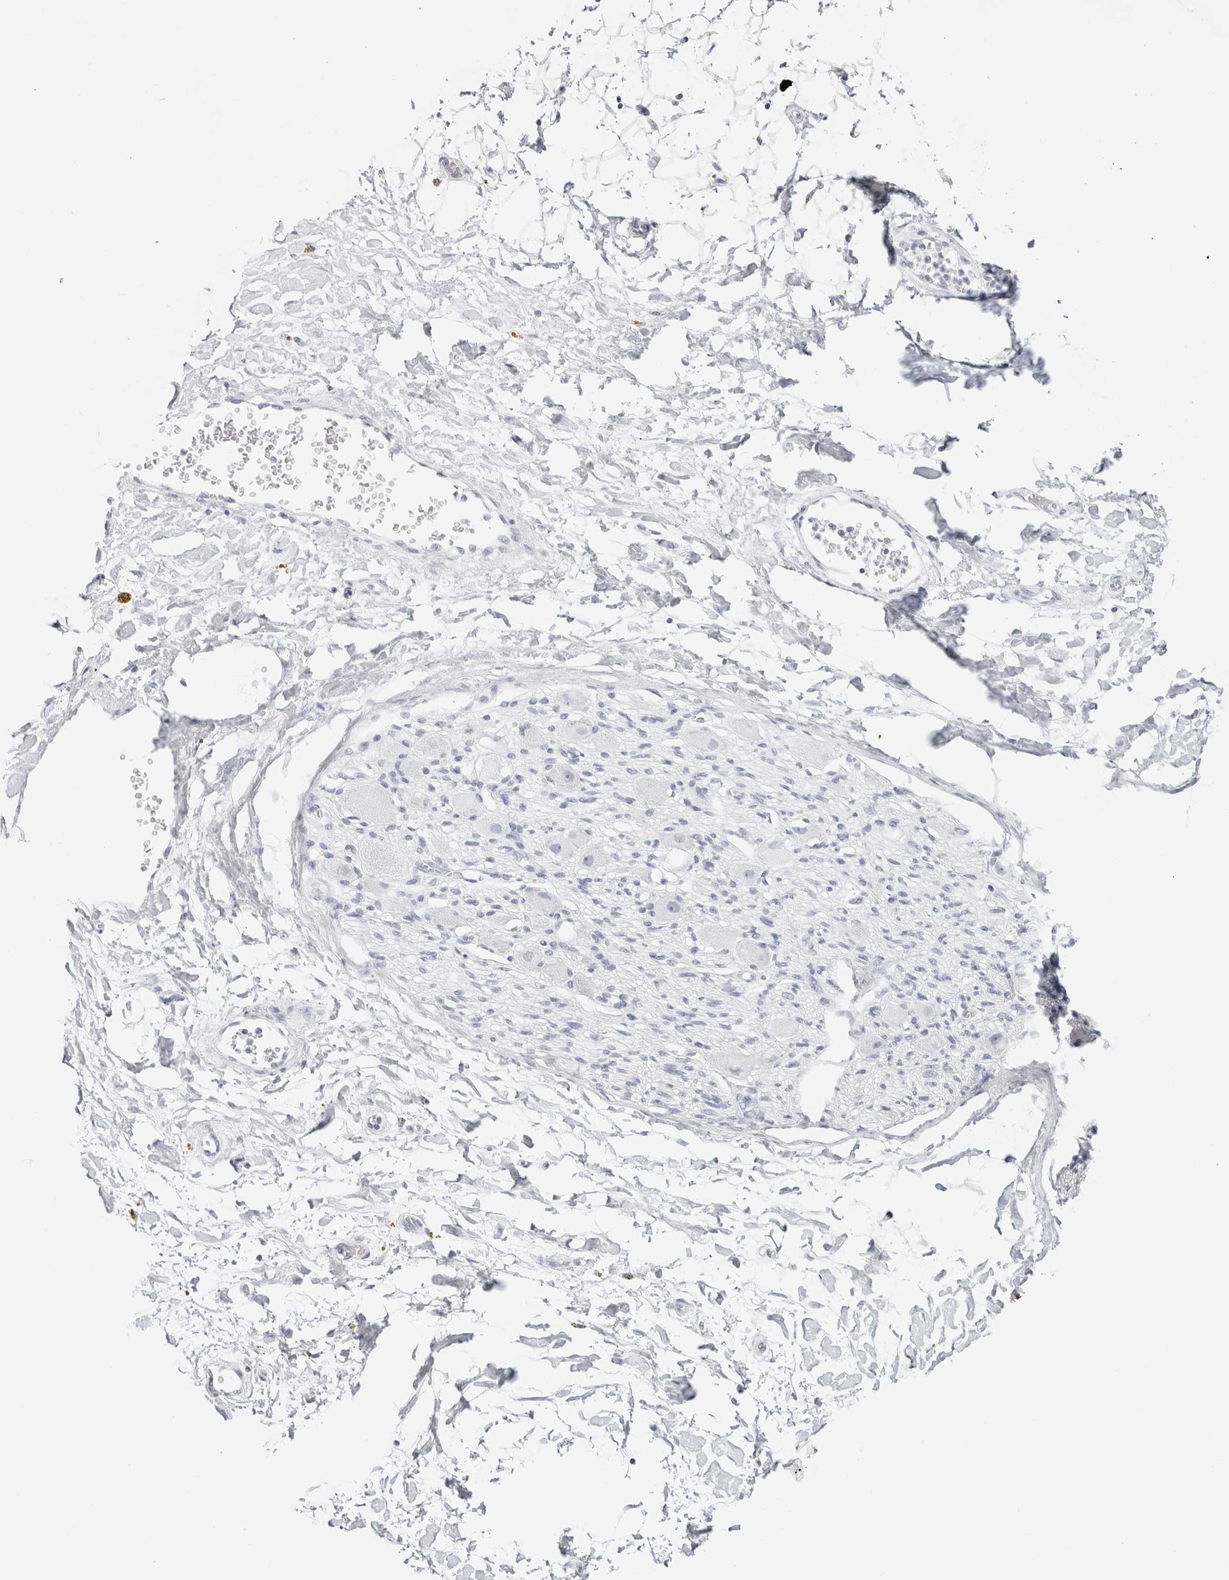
{"staining": {"intensity": "negative", "quantity": "none", "location": "none"}, "tissue": "adipose tissue", "cell_type": "Adipocytes", "image_type": "normal", "snomed": [{"axis": "morphology", "description": "Normal tissue, NOS"}, {"axis": "topography", "description": "Kidney"}, {"axis": "topography", "description": "Peripheral nerve tissue"}], "caption": "Immunohistochemistry image of benign adipose tissue: human adipose tissue stained with DAB (3,3'-diaminobenzidine) exhibits no significant protein expression in adipocytes.", "gene": "GARIN1A", "patient": {"sex": "male", "age": 7}}